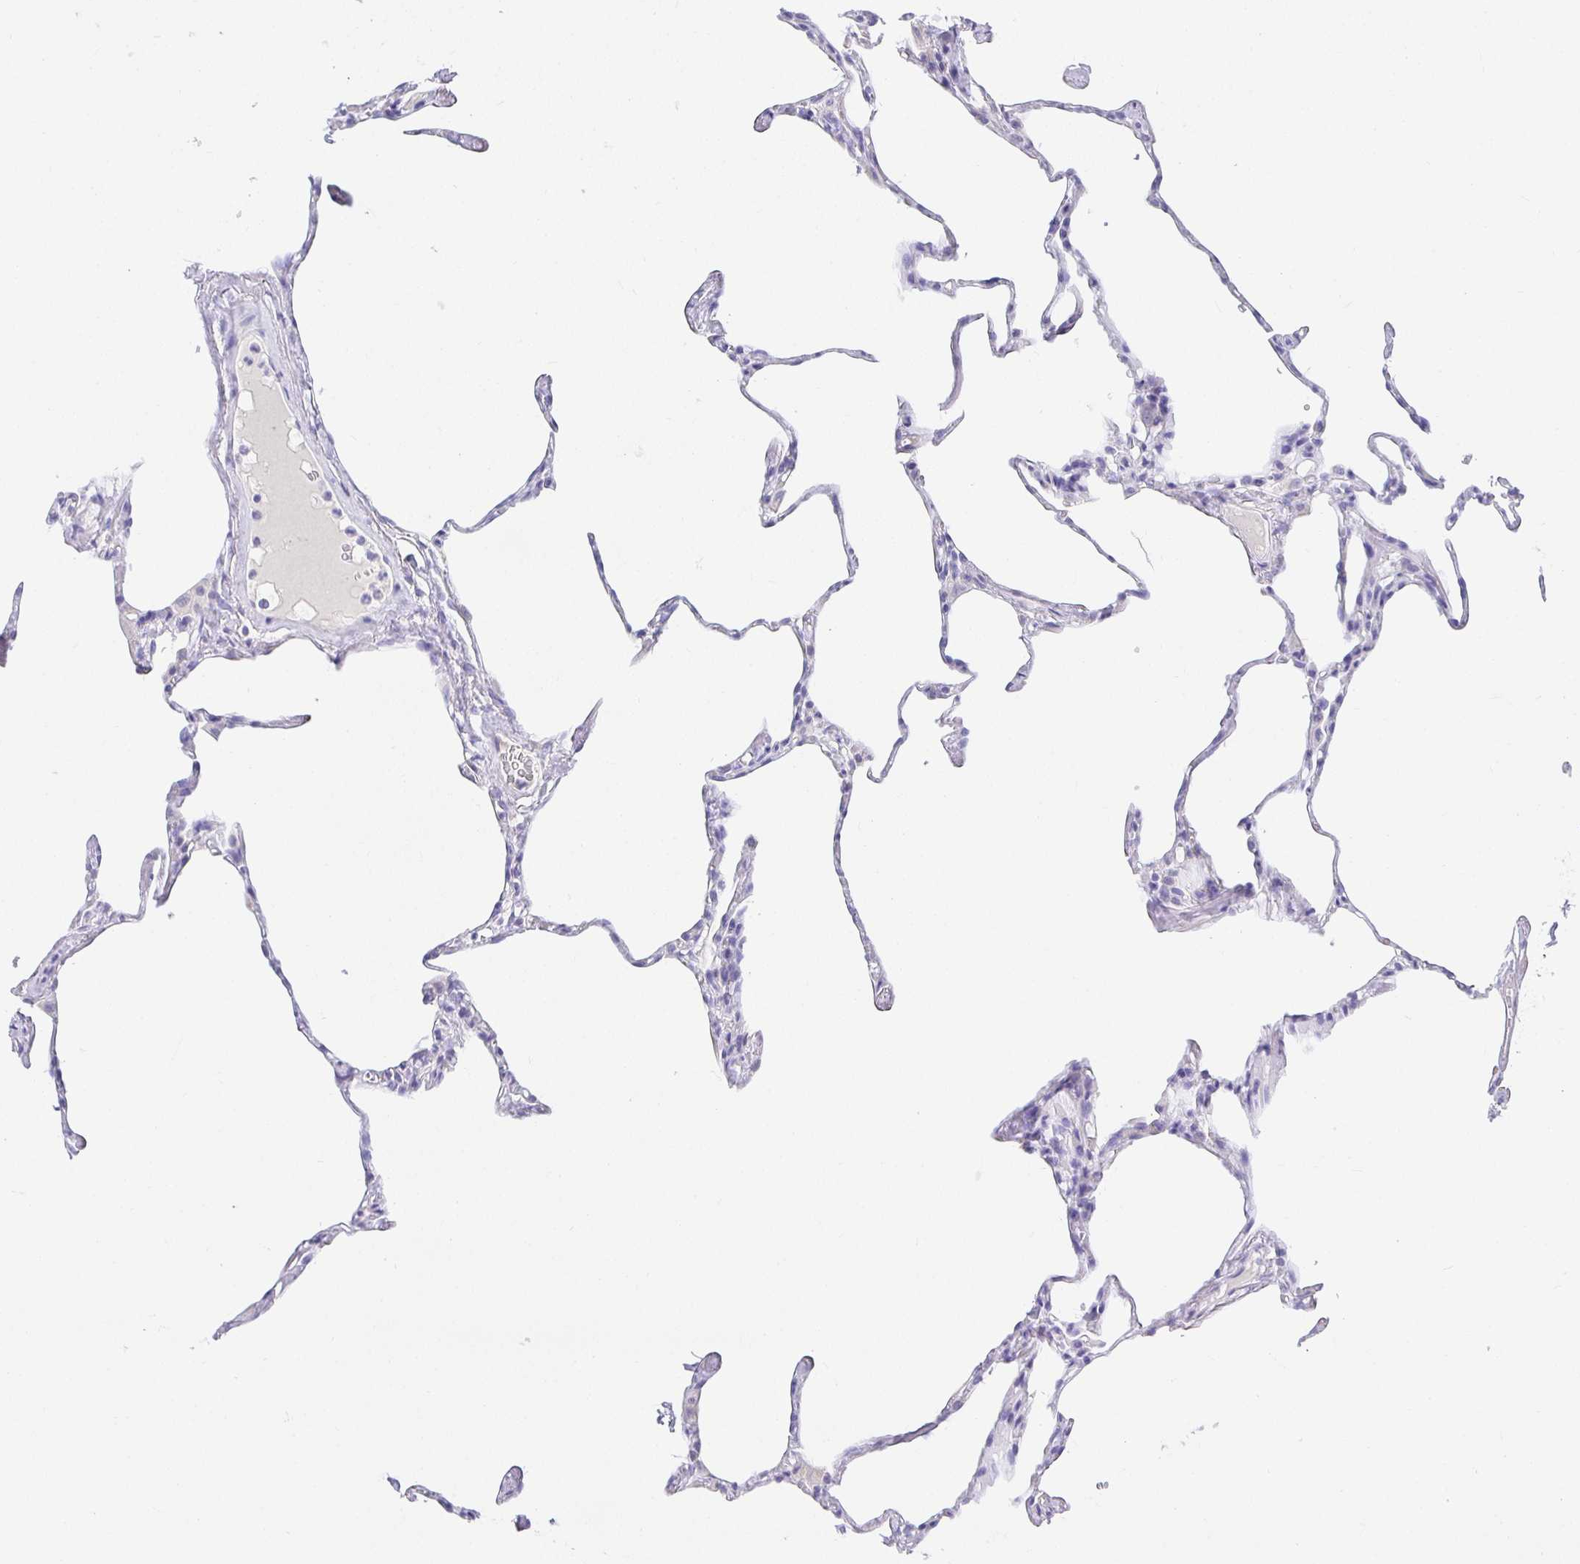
{"staining": {"intensity": "negative", "quantity": "none", "location": "none"}, "tissue": "lung", "cell_type": "Alveolar cells", "image_type": "normal", "snomed": [{"axis": "morphology", "description": "Normal tissue, NOS"}, {"axis": "topography", "description": "Lung"}], "caption": "Normal lung was stained to show a protein in brown. There is no significant staining in alveolar cells. The staining was performed using DAB (3,3'-diaminobenzidine) to visualize the protein expression in brown, while the nuclei were stained in blue with hematoxylin (Magnification: 20x).", "gene": "CHAT", "patient": {"sex": "male", "age": 65}}